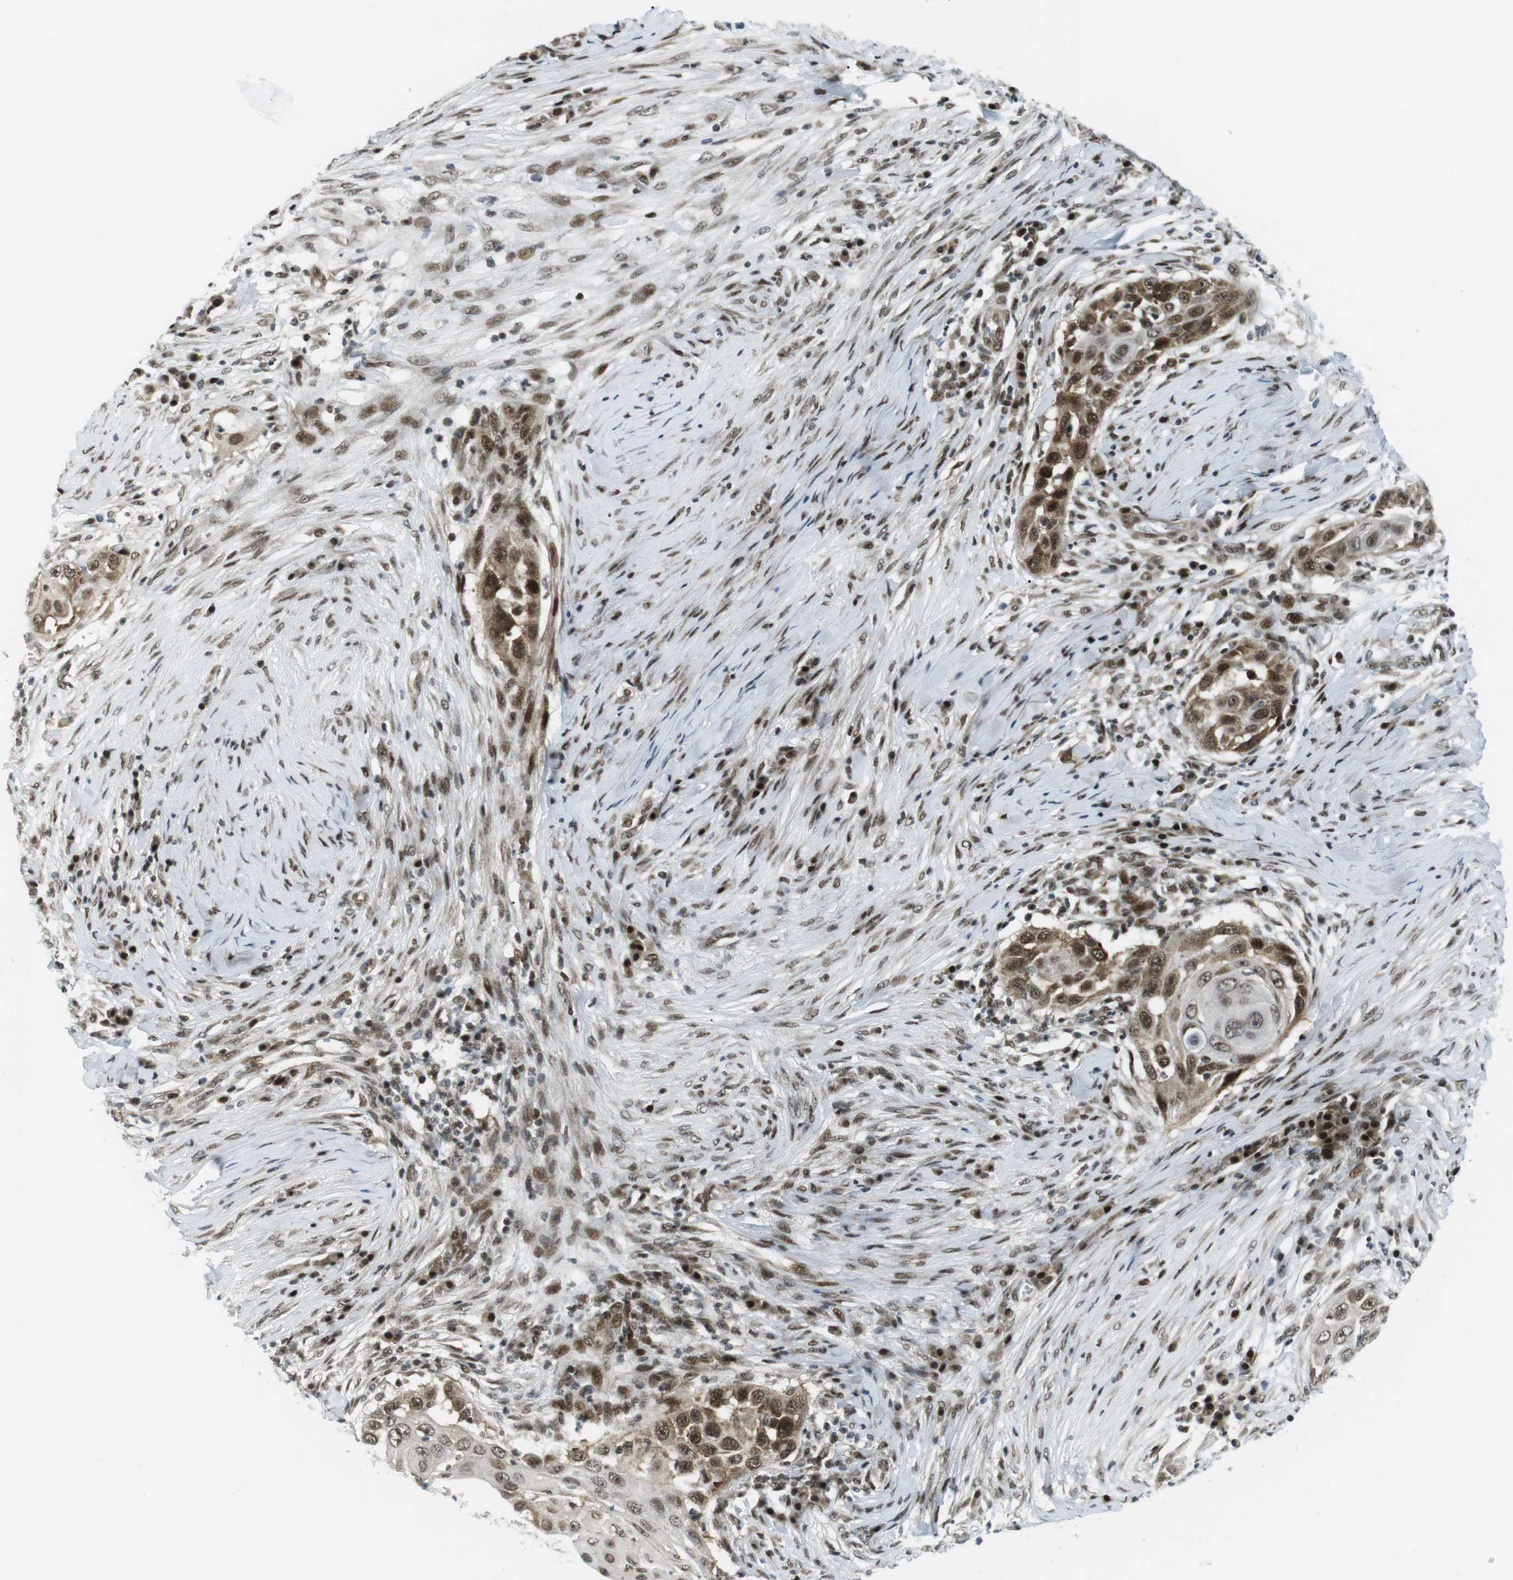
{"staining": {"intensity": "moderate", "quantity": ">75%", "location": "cytoplasmic/membranous,nuclear"}, "tissue": "skin cancer", "cell_type": "Tumor cells", "image_type": "cancer", "snomed": [{"axis": "morphology", "description": "Squamous cell carcinoma, NOS"}, {"axis": "topography", "description": "Skin"}], "caption": "This image exhibits immunohistochemistry (IHC) staining of human squamous cell carcinoma (skin), with medium moderate cytoplasmic/membranous and nuclear staining in about >75% of tumor cells.", "gene": "CDC27", "patient": {"sex": "female", "age": 44}}